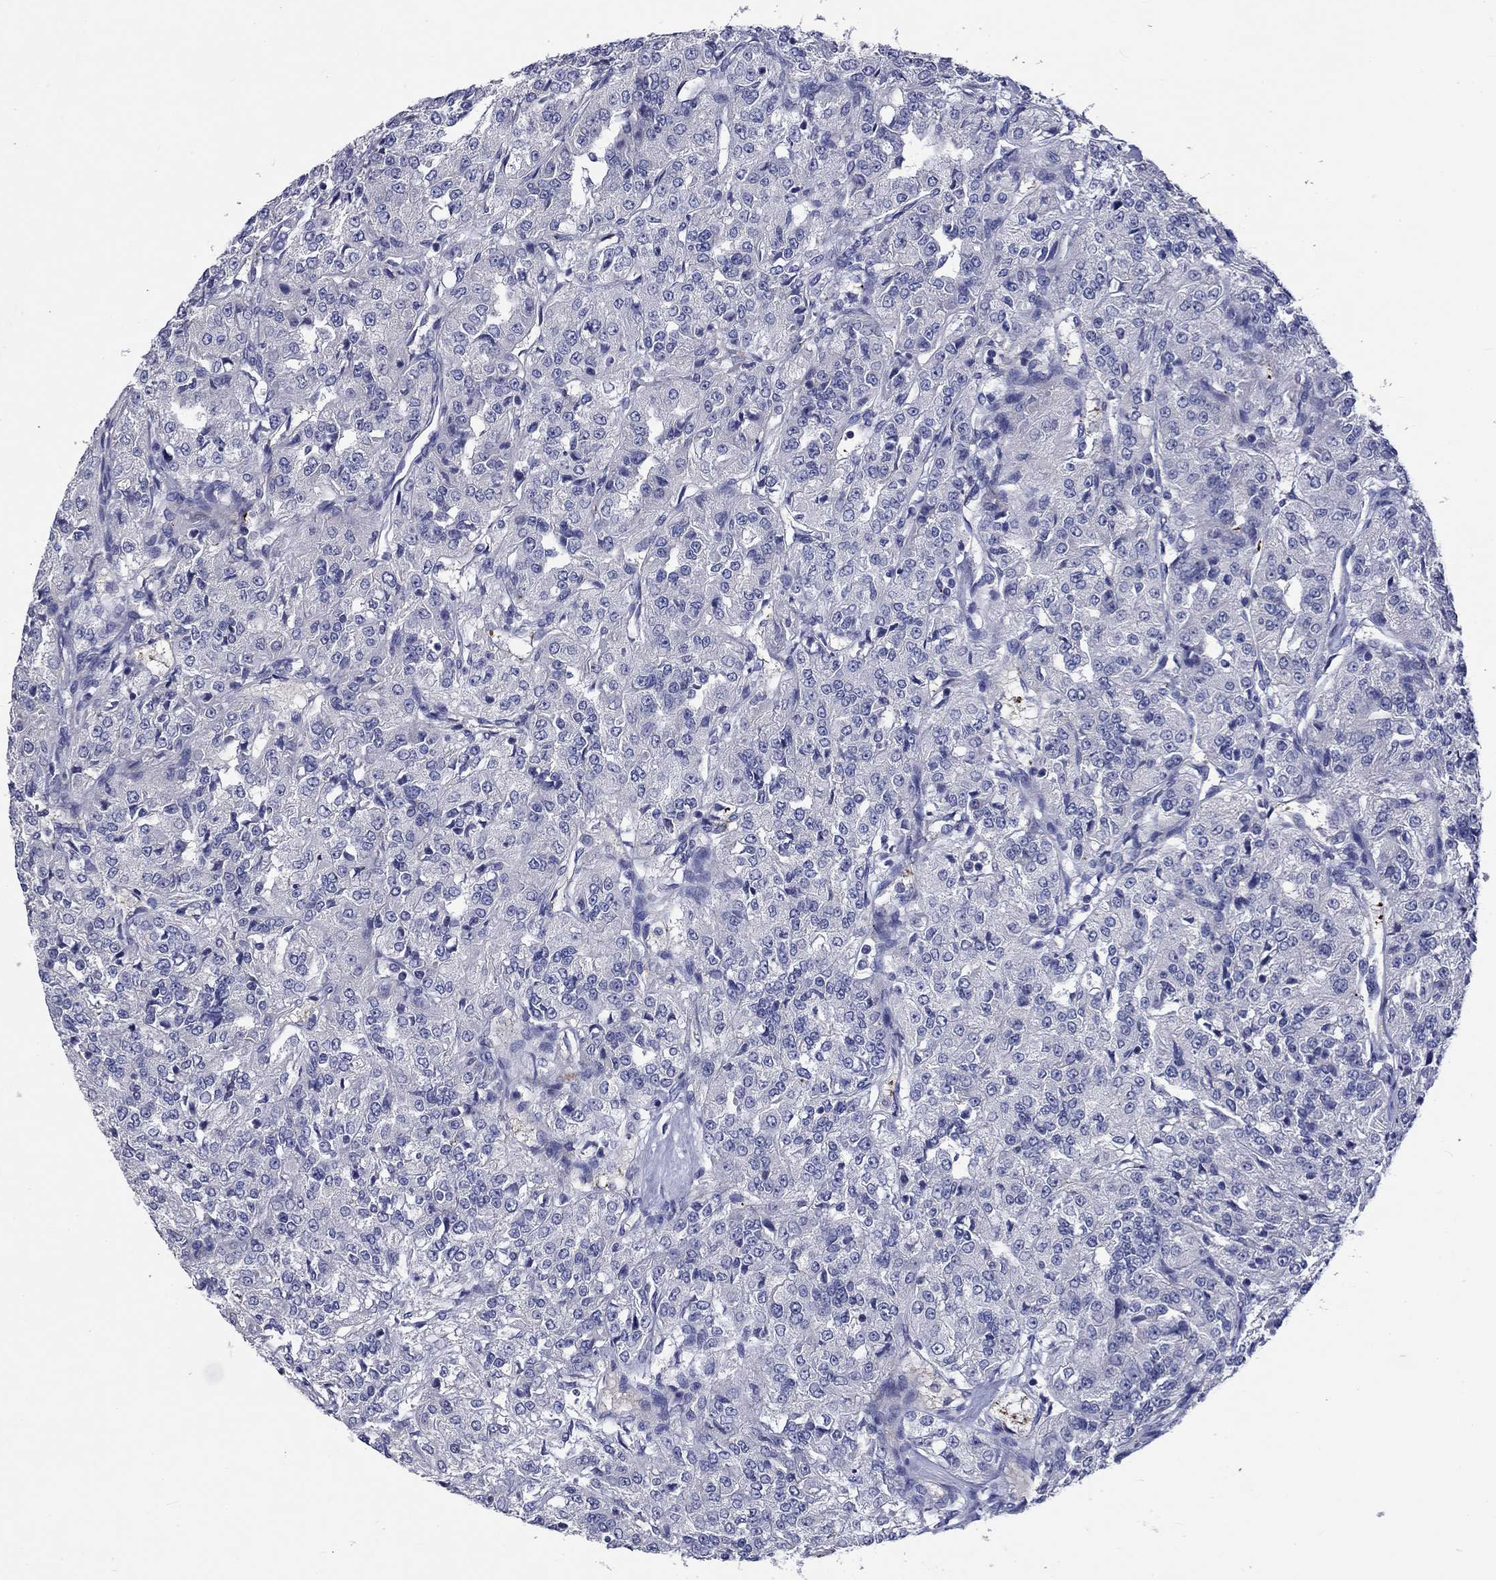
{"staining": {"intensity": "negative", "quantity": "none", "location": "none"}, "tissue": "renal cancer", "cell_type": "Tumor cells", "image_type": "cancer", "snomed": [{"axis": "morphology", "description": "Adenocarcinoma, NOS"}, {"axis": "topography", "description": "Kidney"}], "caption": "Tumor cells show no significant staining in renal cancer (adenocarcinoma). Nuclei are stained in blue.", "gene": "CNDP1", "patient": {"sex": "female", "age": 63}}